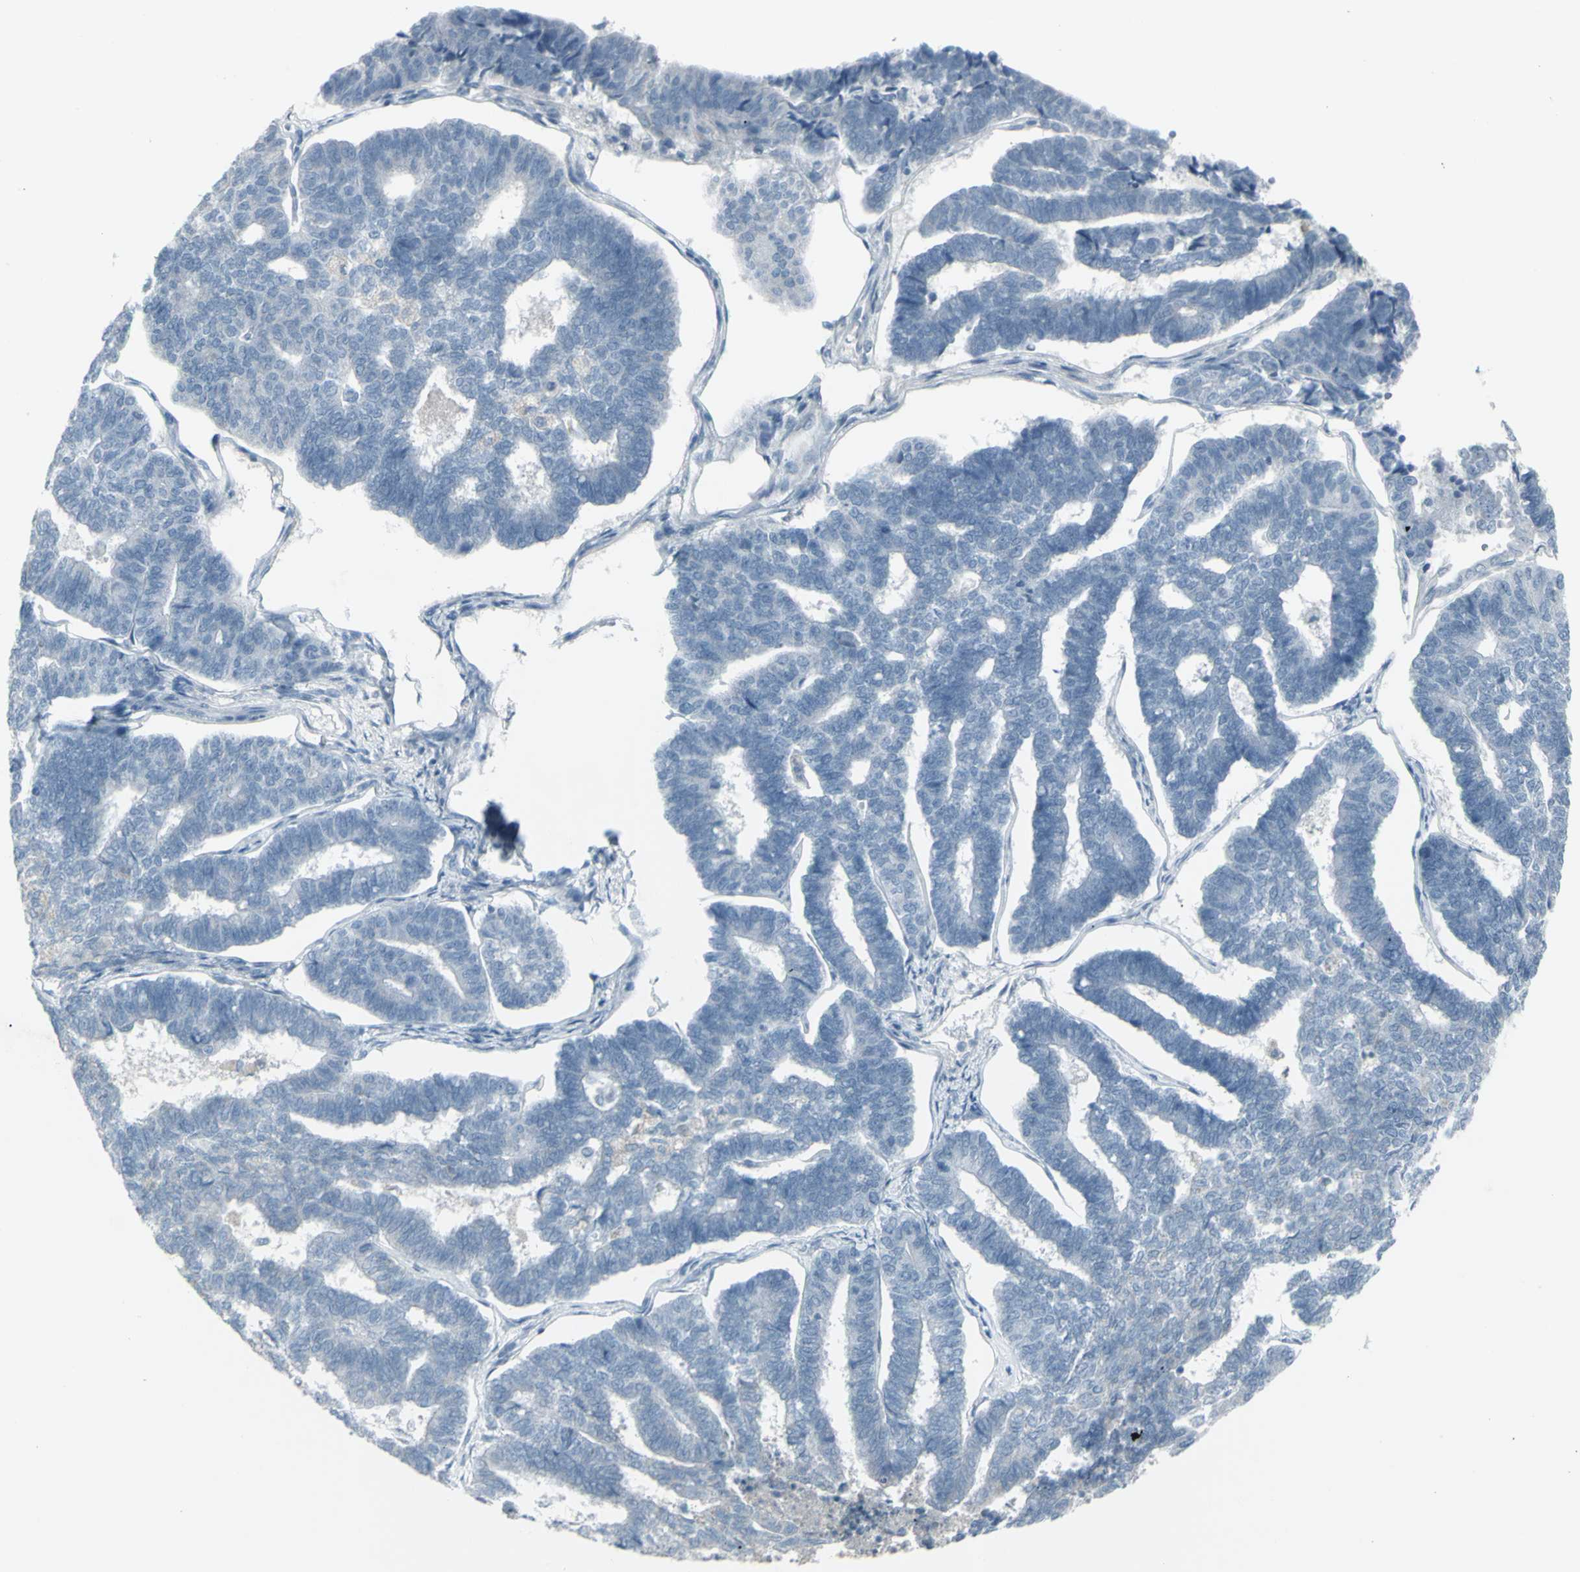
{"staining": {"intensity": "negative", "quantity": "none", "location": "none"}, "tissue": "endometrial cancer", "cell_type": "Tumor cells", "image_type": "cancer", "snomed": [{"axis": "morphology", "description": "Adenocarcinoma, NOS"}, {"axis": "topography", "description": "Endometrium"}], "caption": "There is no significant expression in tumor cells of endometrial cancer (adenocarcinoma).", "gene": "RAB3A", "patient": {"sex": "female", "age": 70}}